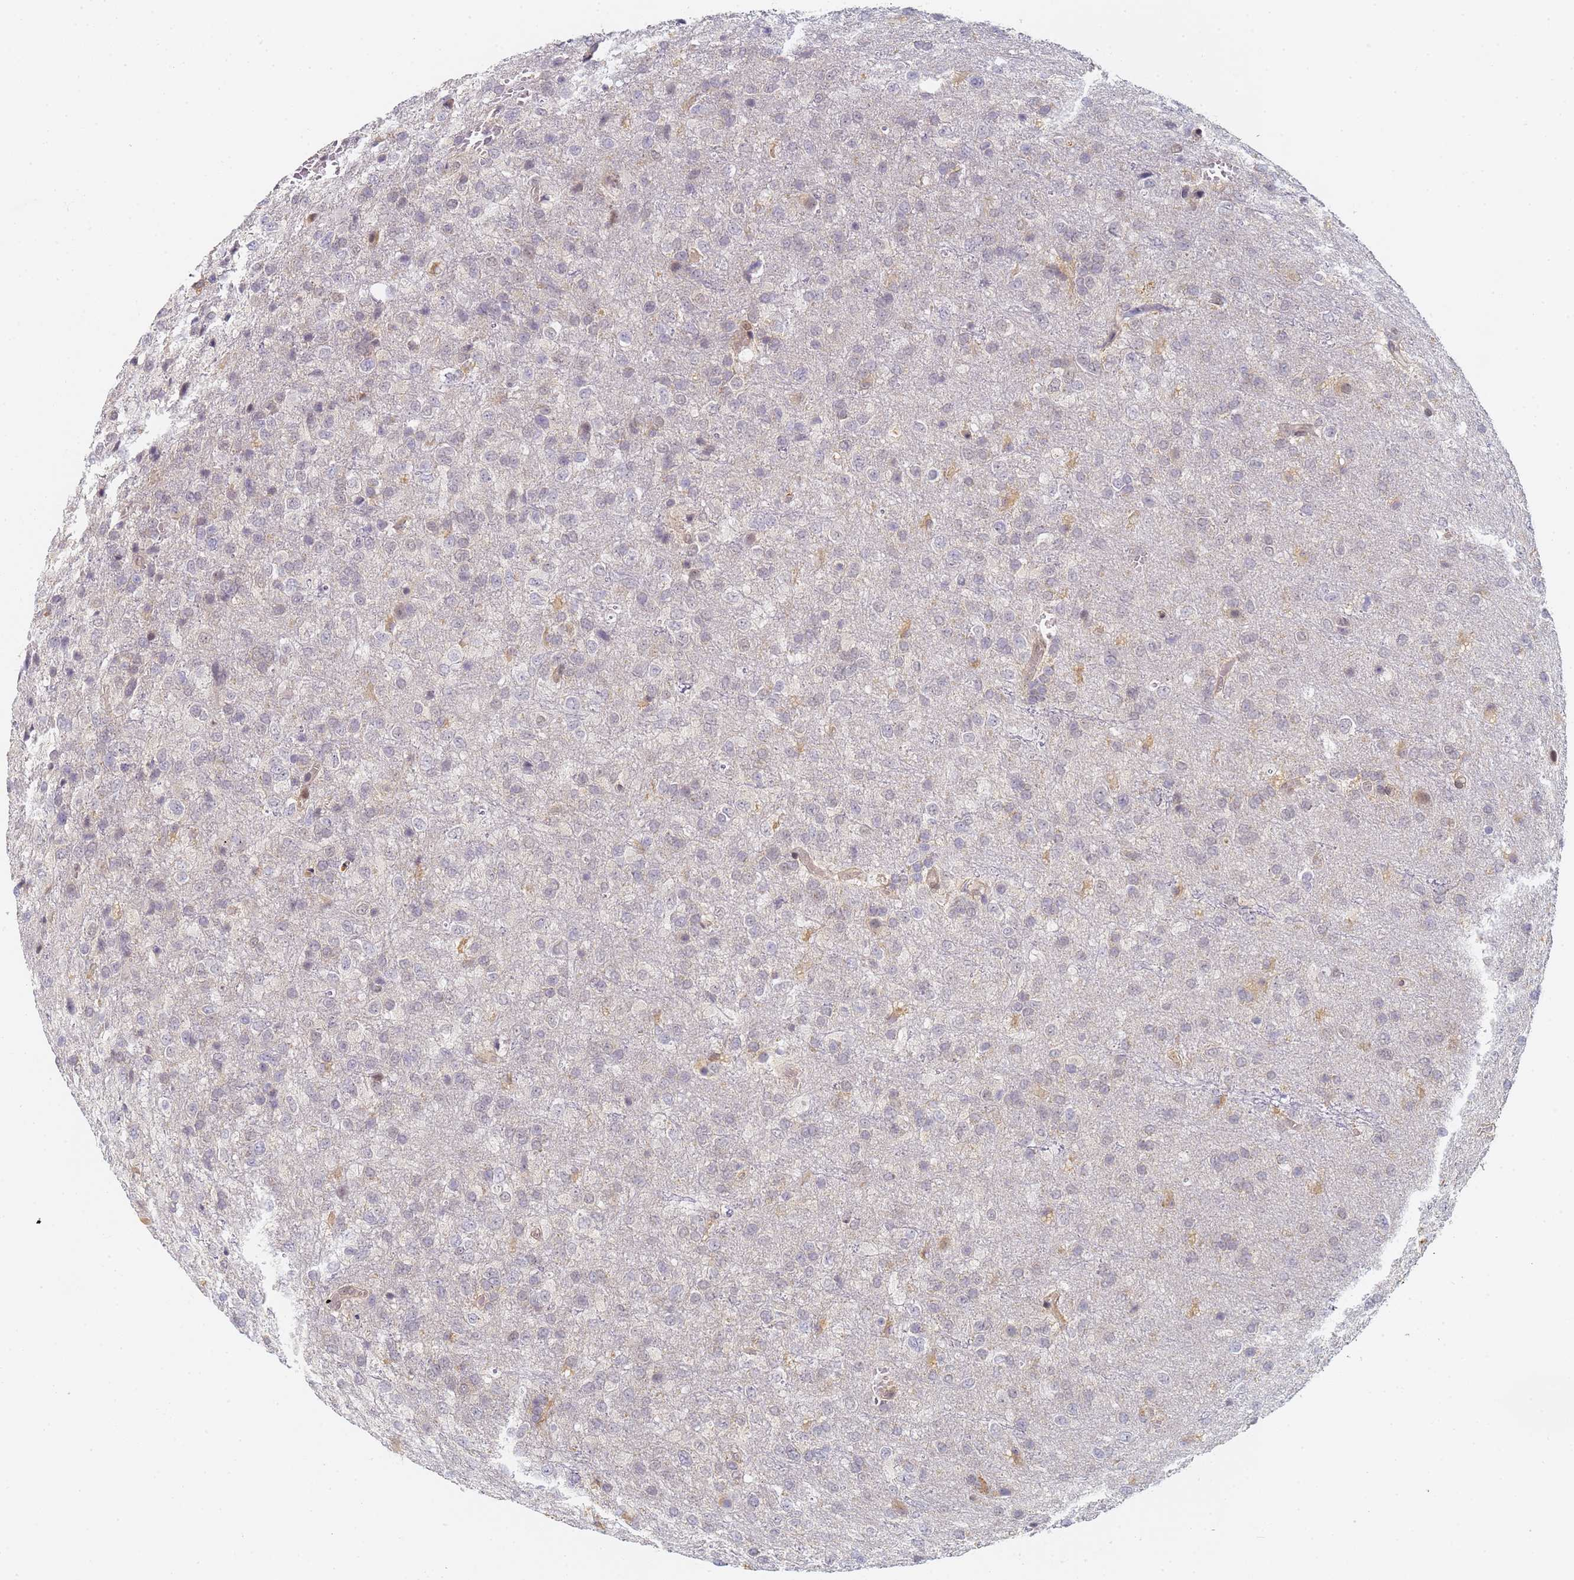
{"staining": {"intensity": "negative", "quantity": "none", "location": "none"}, "tissue": "glioma", "cell_type": "Tumor cells", "image_type": "cancer", "snomed": [{"axis": "morphology", "description": "Glioma, malignant, High grade"}, {"axis": "topography", "description": "Brain"}], "caption": "There is no significant expression in tumor cells of malignant high-grade glioma. (Stains: DAB (3,3'-diaminobenzidine) IHC with hematoxylin counter stain, Microscopy: brightfield microscopy at high magnification).", "gene": "HMCES", "patient": {"sex": "female", "age": 74}}